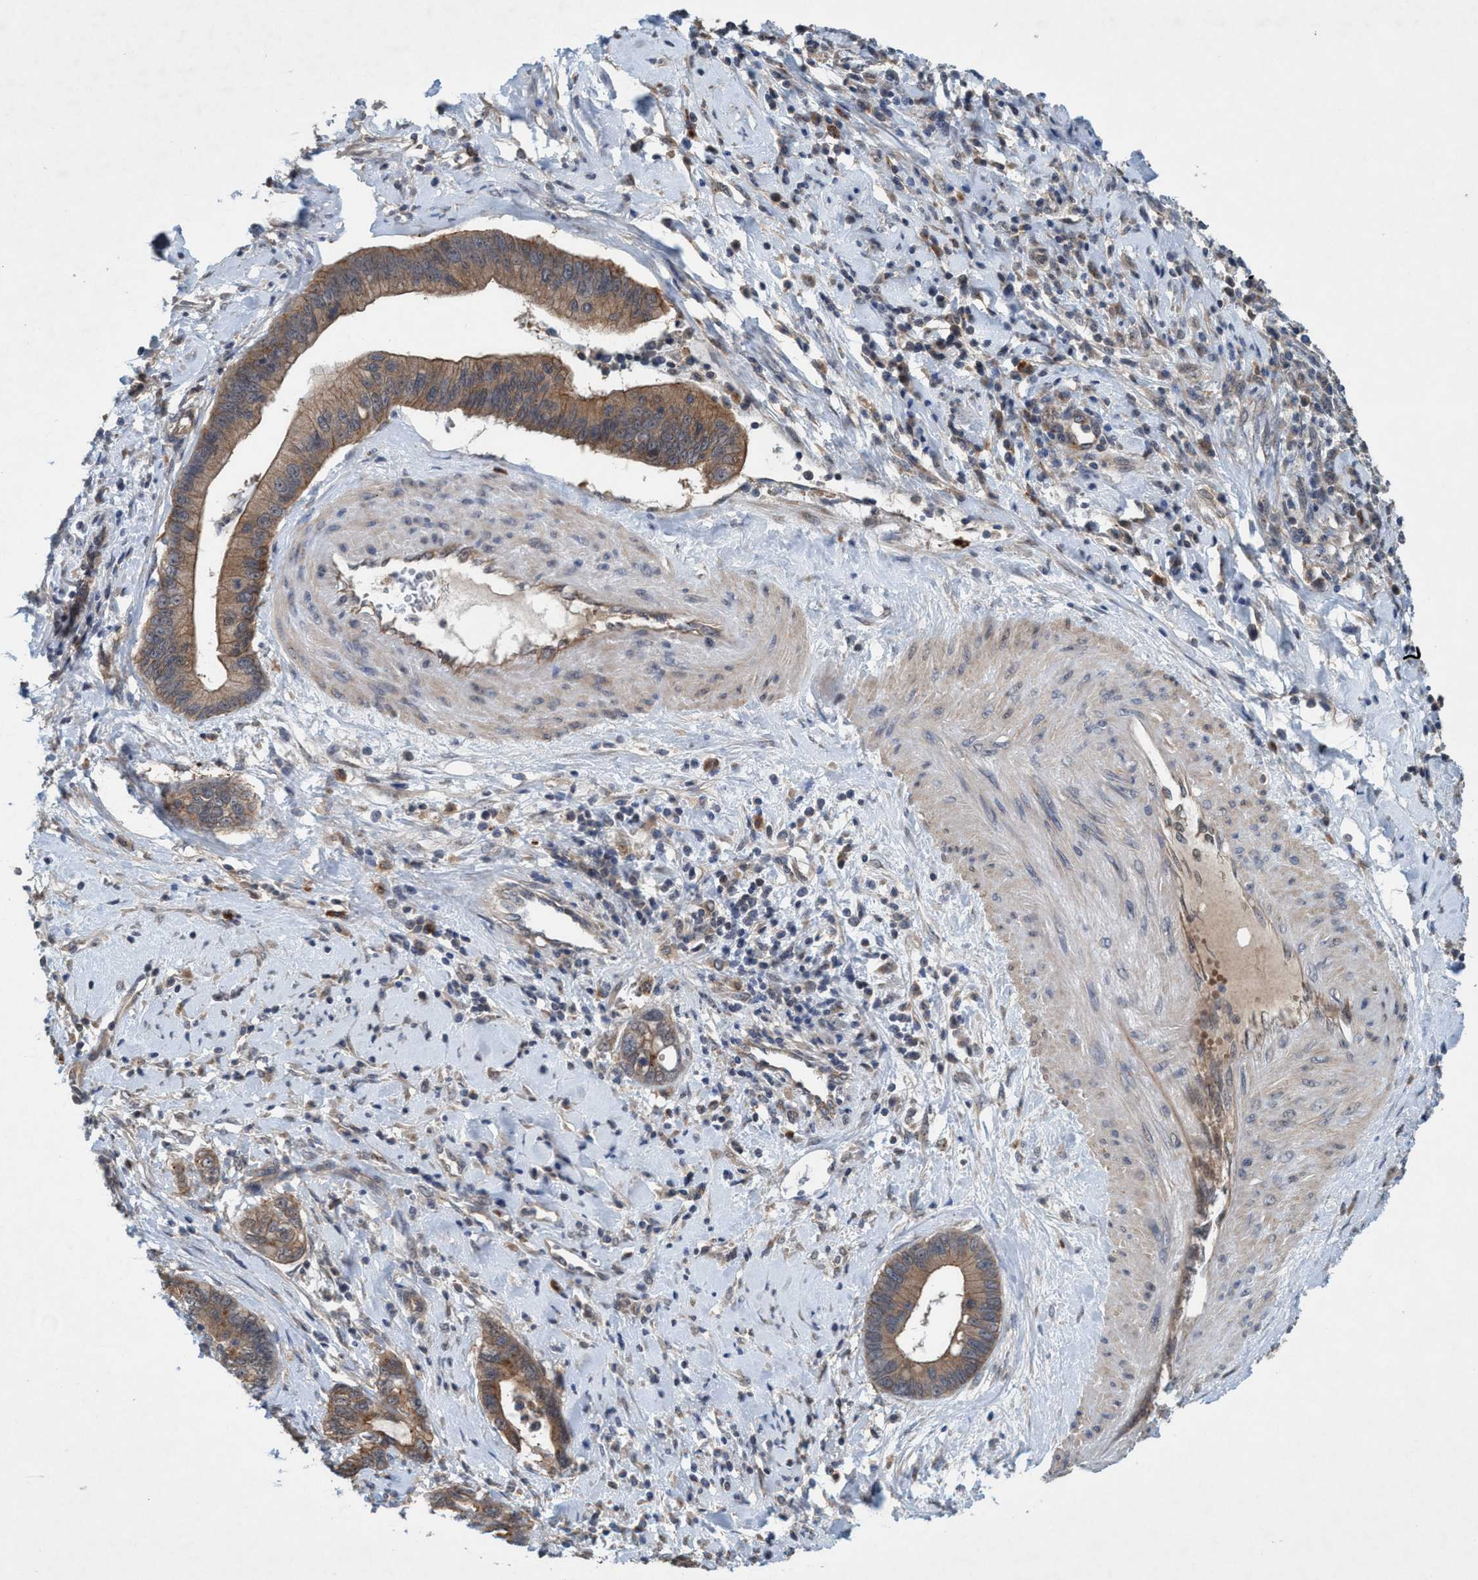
{"staining": {"intensity": "weak", "quantity": ">75%", "location": "cytoplasmic/membranous"}, "tissue": "cervical cancer", "cell_type": "Tumor cells", "image_type": "cancer", "snomed": [{"axis": "morphology", "description": "Adenocarcinoma, NOS"}, {"axis": "topography", "description": "Cervix"}], "caption": "Cervical cancer (adenocarcinoma) stained for a protein (brown) exhibits weak cytoplasmic/membranous positive staining in about >75% of tumor cells.", "gene": "TRIM65", "patient": {"sex": "female", "age": 44}}